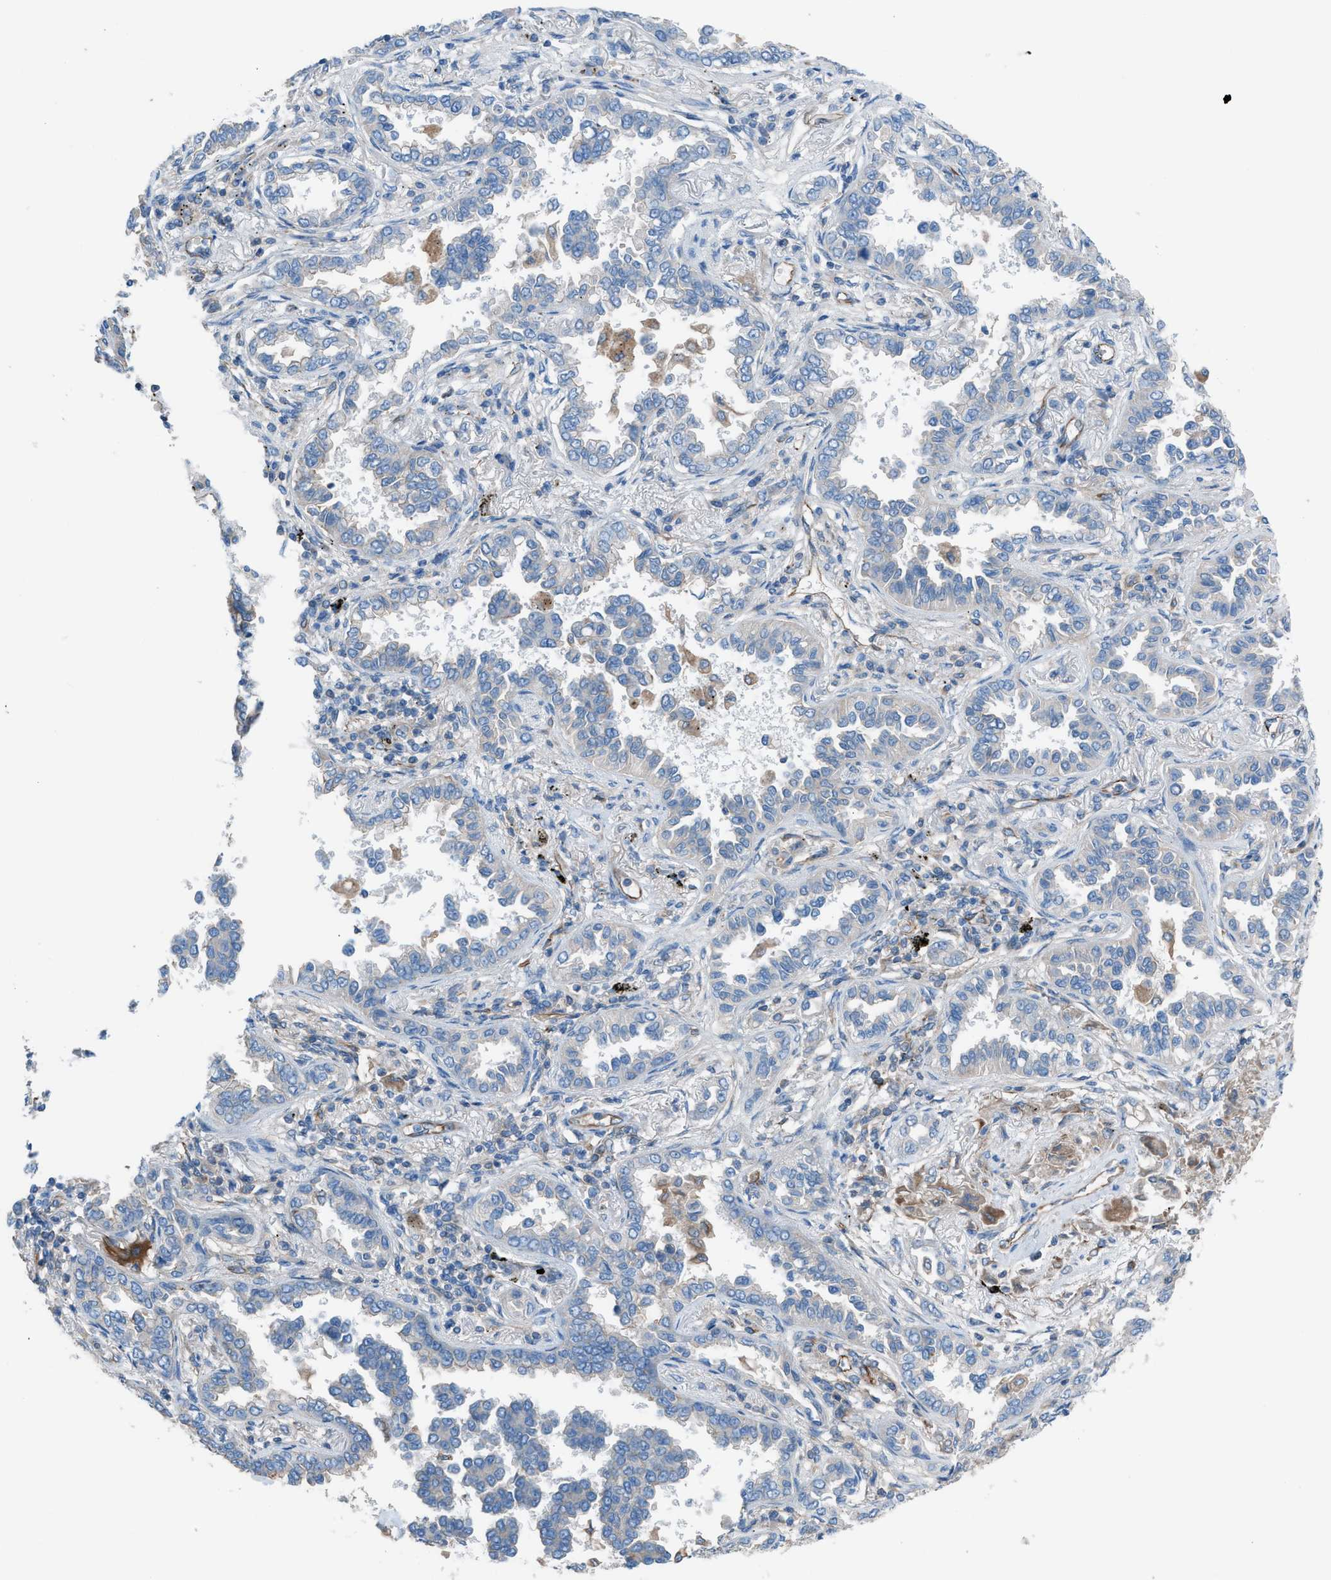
{"staining": {"intensity": "negative", "quantity": "none", "location": "none"}, "tissue": "lung cancer", "cell_type": "Tumor cells", "image_type": "cancer", "snomed": [{"axis": "morphology", "description": "Normal tissue, NOS"}, {"axis": "morphology", "description": "Adenocarcinoma, NOS"}, {"axis": "topography", "description": "Lung"}], "caption": "Immunohistochemistry (IHC) photomicrograph of neoplastic tissue: lung cancer (adenocarcinoma) stained with DAB (3,3'-diaminobenzidine) shows no significant protein positivity in tumor cells.", "gene": "CABP7", "patient": {"sex": "male", "age": 59}}